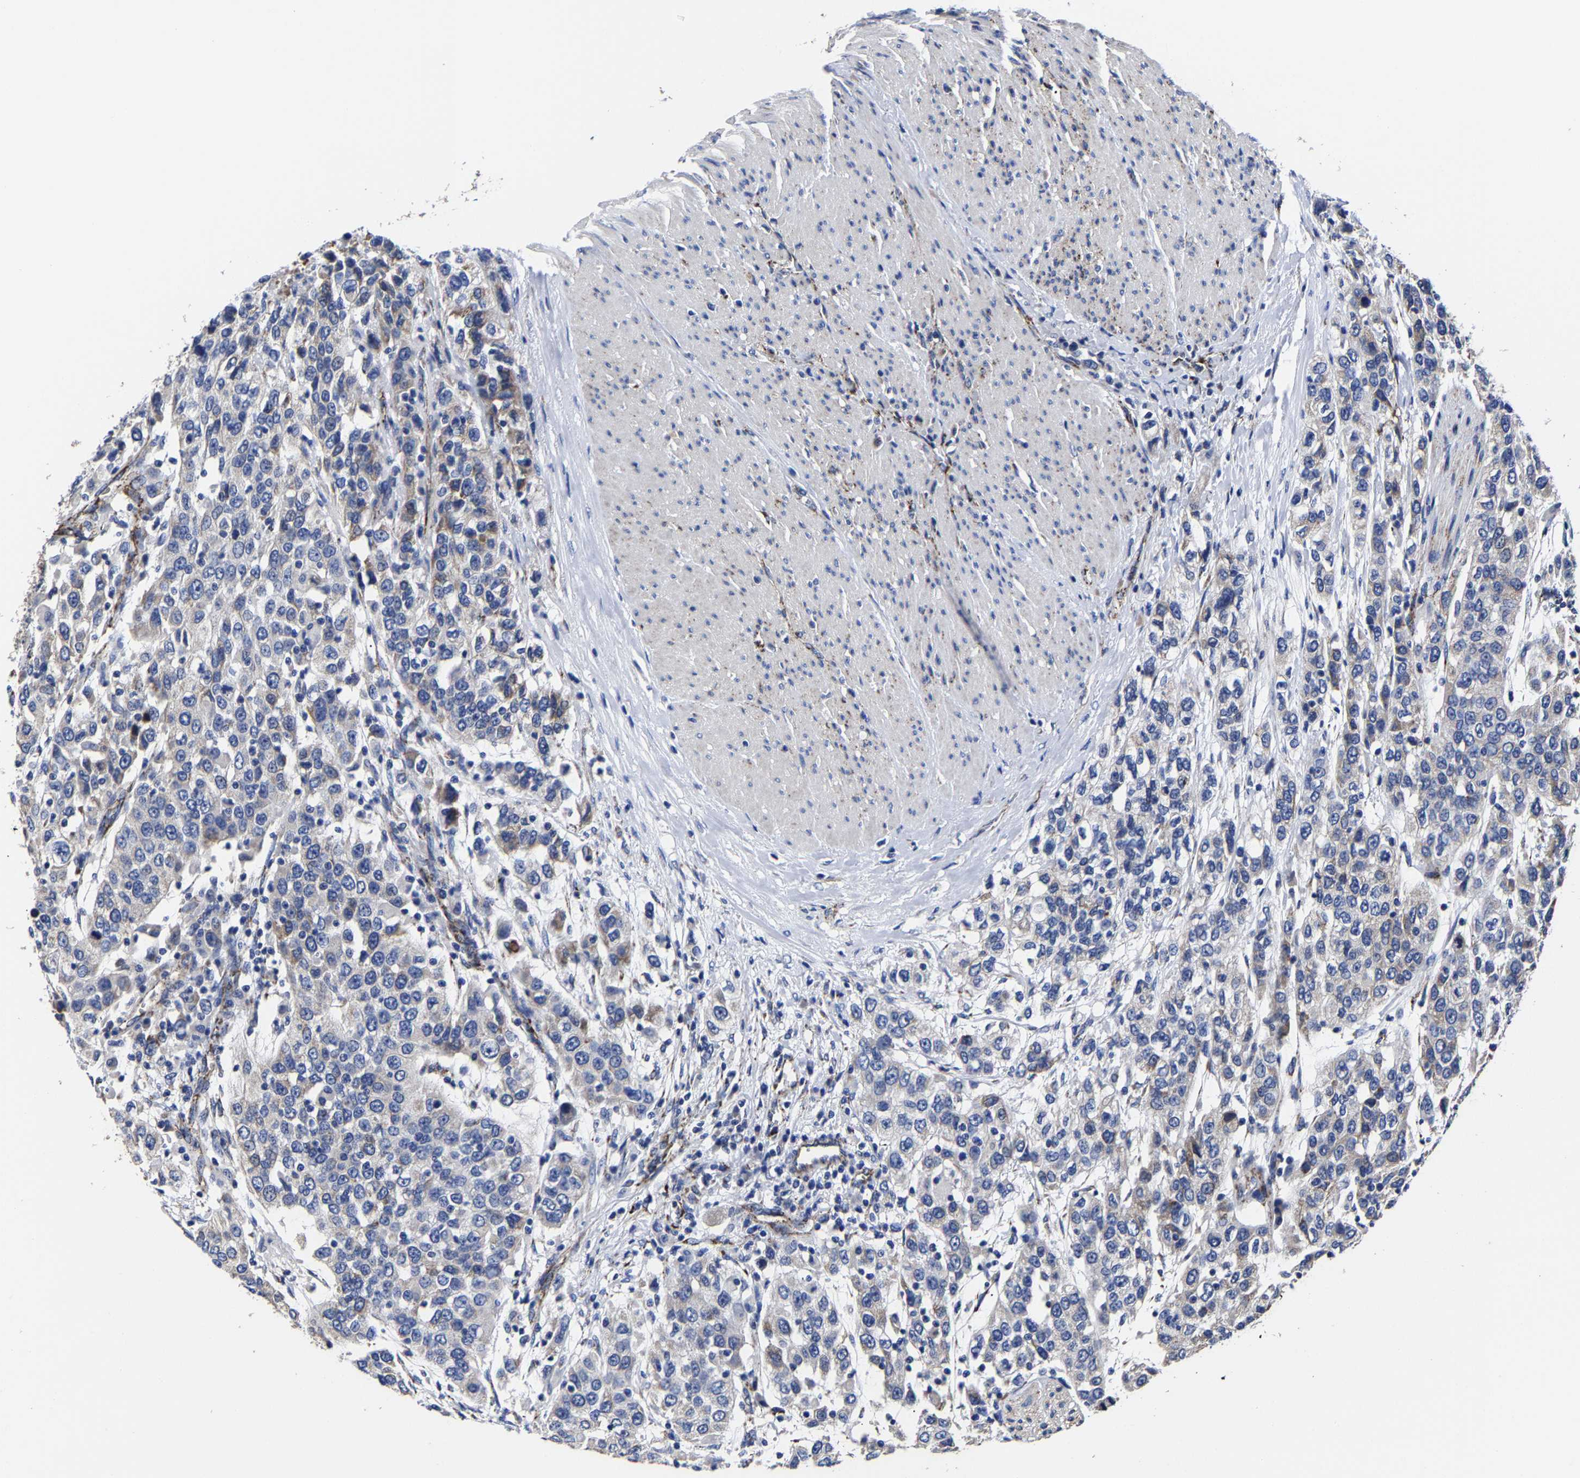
{"staining": {"intensity": "weak", "quantity": "<25%", "location": "cytoplasmic/membranous"}, "tissue": "urothelial cancer", "cell_type": "Tumor cells", "image_type": "cancer", "snomed": [{"axis": "morphology", "description": "Urothelial carcinoma, High grade"}, {"axis": "topography", "description": "Urinary bladder"}], "caption": "The histopathology image exhibits no significant staining in tumor cells of urothelial cancer.", "gene": "AASS", "patient": {"sex": "female", "age": 80}}